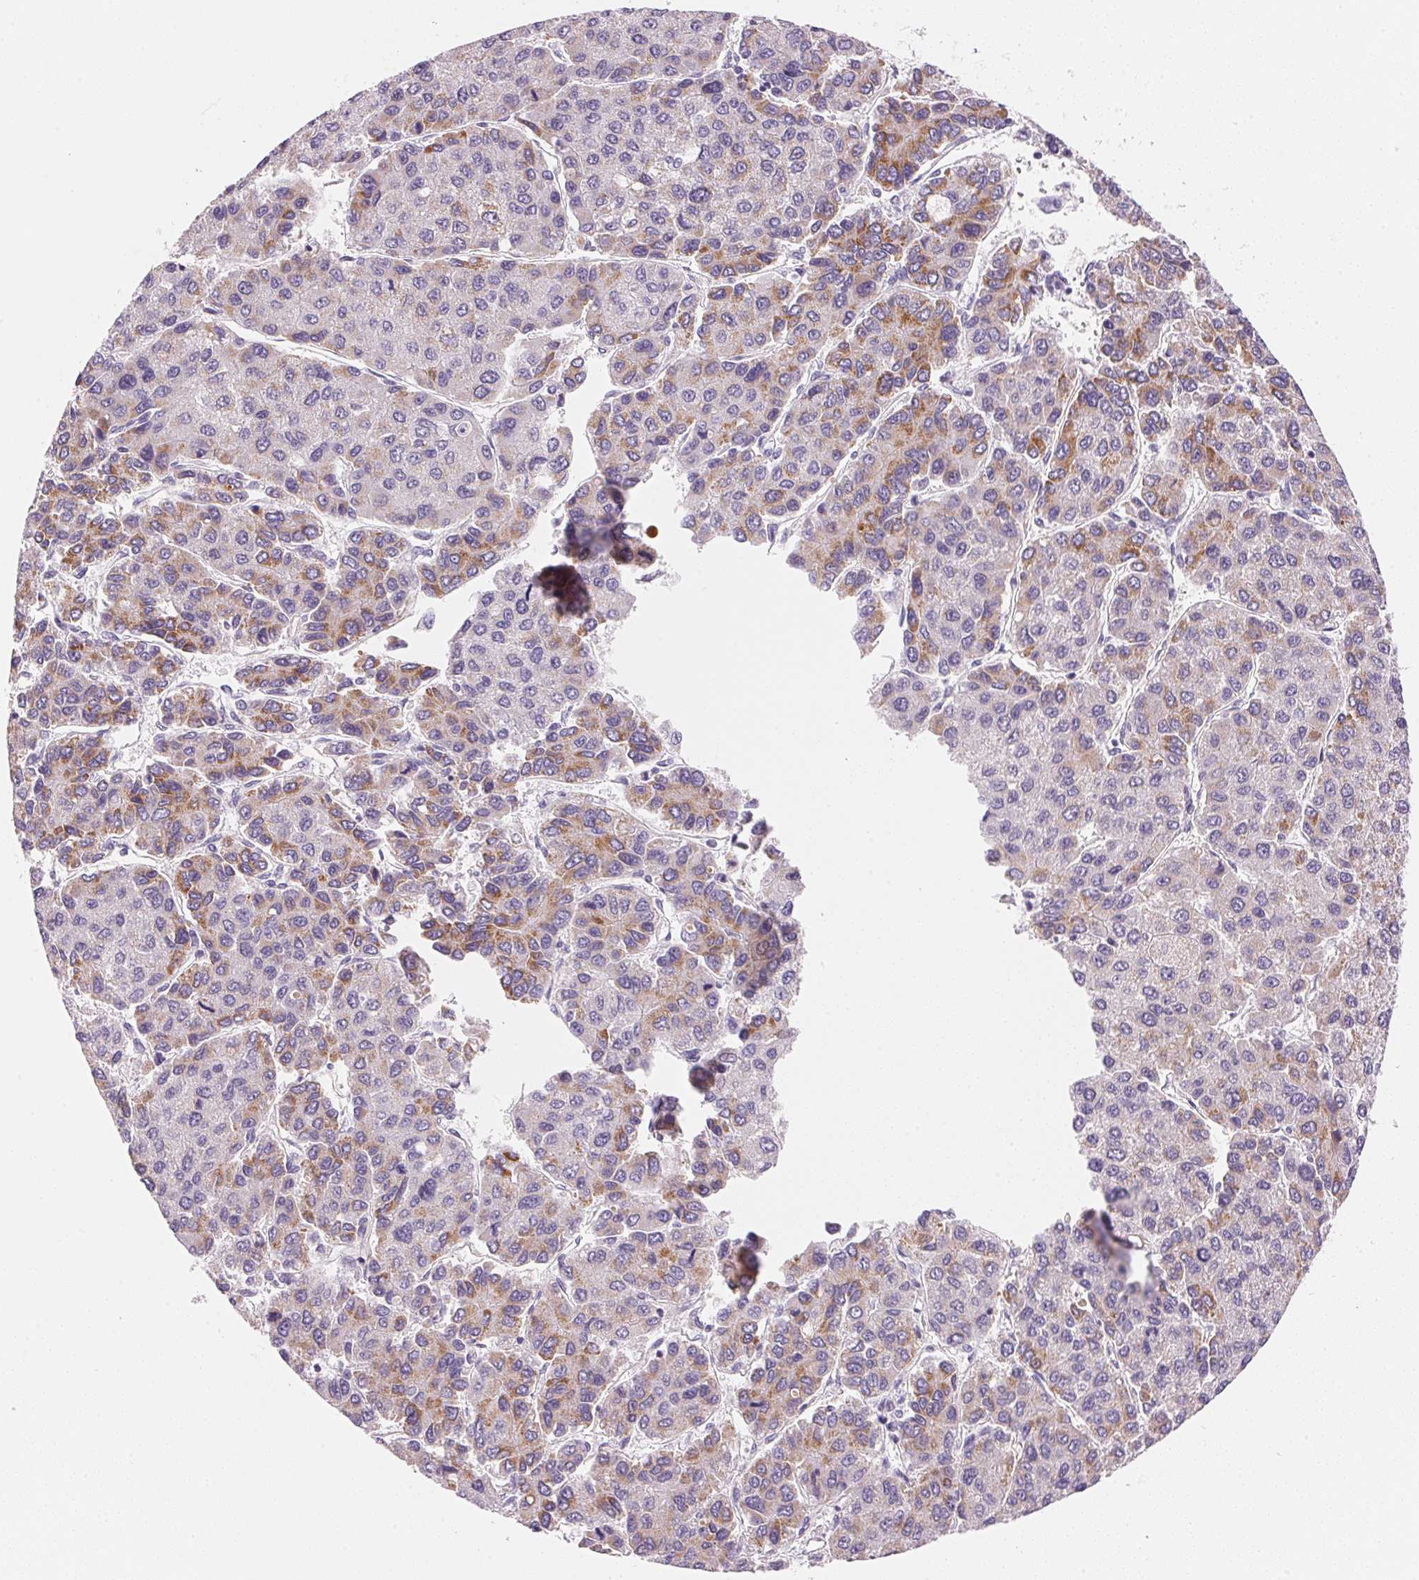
{"staining": {"intensity": "moderate", "quantity": "25%-75%", "location": "cytoplasmic/membranous"}, "tissue": "liver cancer", "cell_type": "Tumor cells", "image_type": "cancer", "snomed": [{"axis": "morphology", "description": "Carcinoma, Hepatocellular, NOS"}, {"axis": "topography", "description": "Liver"}], "caption": "Liver cancer stained for a protein (brown) reveals moderate cytoplasmic/membranous positive expression in approximately 25%-75% of tumor cells.", "gene": "CYP11B1", "patient": {"sex": "female", "age": 66}}